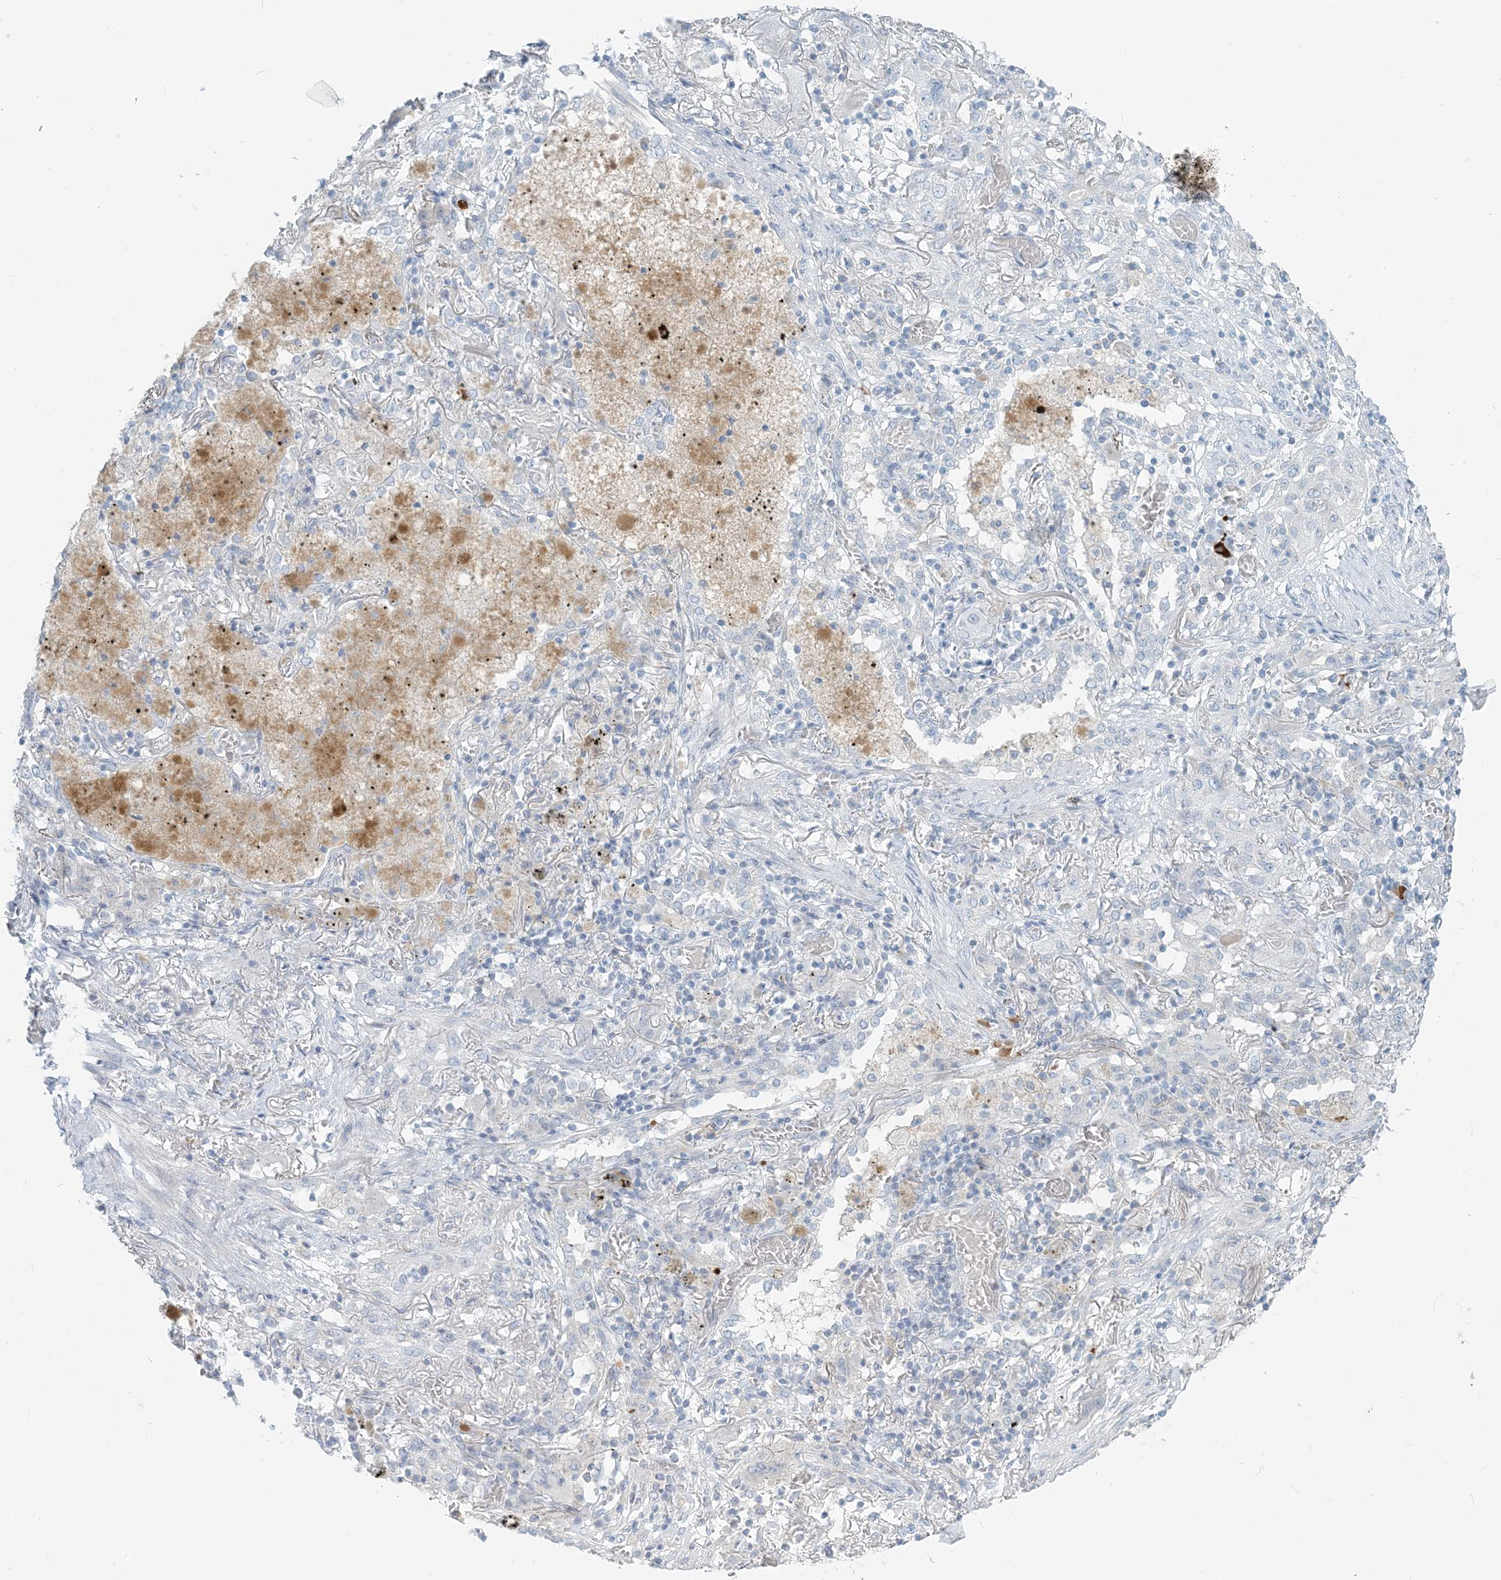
{"staining": {"intensity": "negative", "quantity": "none", "location": "none"}, "tissue": "lung cancer", "cell_type": "Tumor cells", "image_type": "cancer", "snomed": [{"axis": "morphology", "description": "Squamous cell carcinoma, NOS"}, {"axis": "topography", "description": "Lung"}], "caption": "High power microscopy photomicrograph of an immunohistochemistry micrograph of lung cancer, revealing no significant staining in tumor cells.", "gene": "SCML1", "patient": {"sex": "female", "age": 47}}